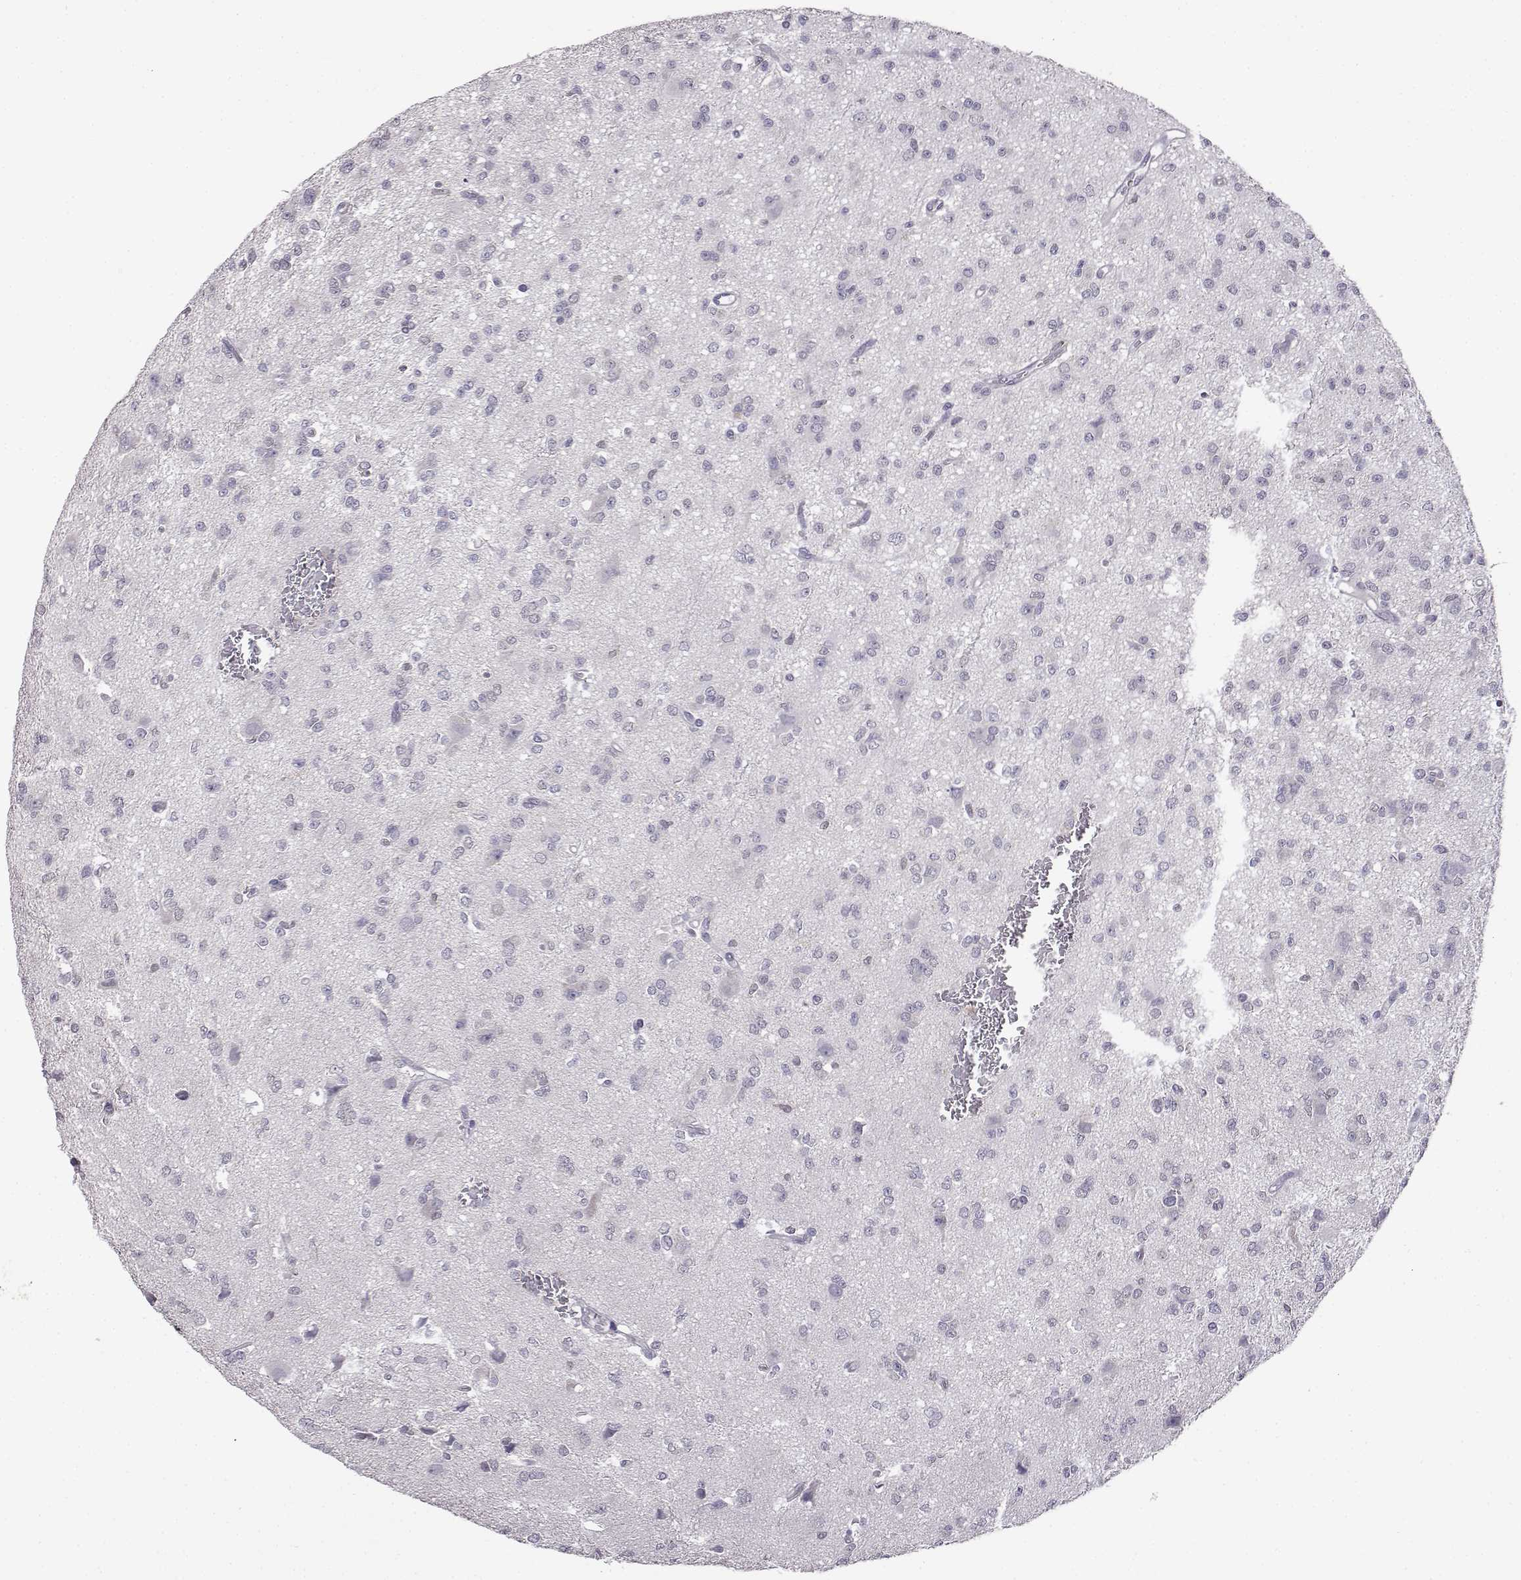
{"staining": {"intensity": "negative", "quantity": "none", "location": "none"}, "tissue": "glioma", "cell_type": "Tumor cells", "image_type": "cancer", "snomed": [{"axis": "morphology", "description": "Glioma, malignant, Low grade"}, {"axis": "topography", "description": "Brain"}], "caption": "Image shows no significant protein expression in tumor cells of glioma.", "gene": "AKR1B1", "patient": {"sex": "male", "age": 27}}